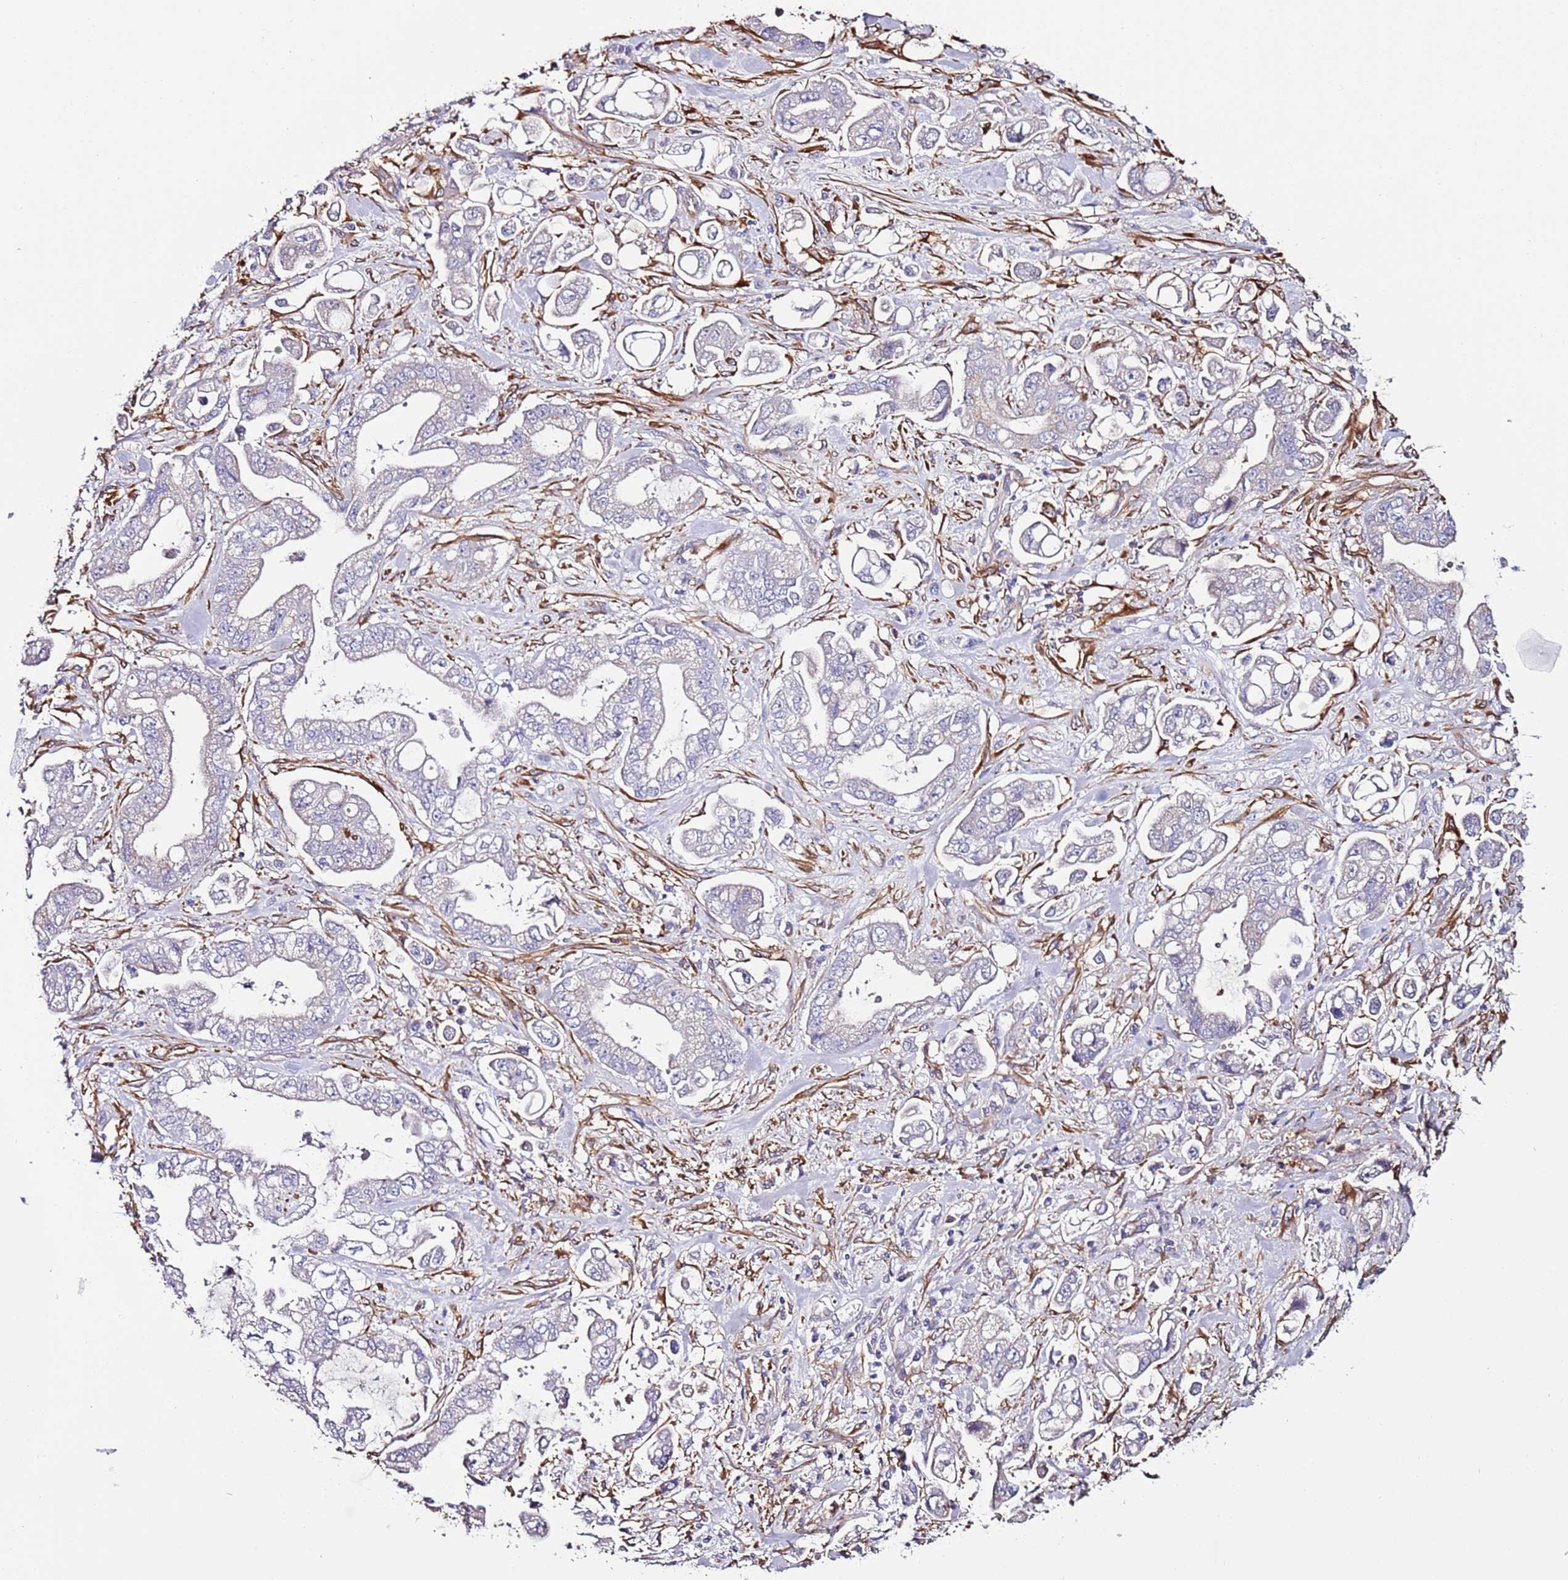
{"staining": {"intensity": "negative", "quantity": "none", "location": "none"}, "tissue": "stomach cancer", "cell_type": "Tumor cells", "image_type": "cancer", "snomed": [{"axis": "morphology", "description": "Adenocarcinoma, NOS"}, {"axis": "topography", "description": "Stomach"}], "caption": "Photomicrograph shows no significant protein positivity in tumor cells of adenocarcinoma (stomach).", "gene": "FAM174C", "patient": {"sex": "male", "age": 62}}